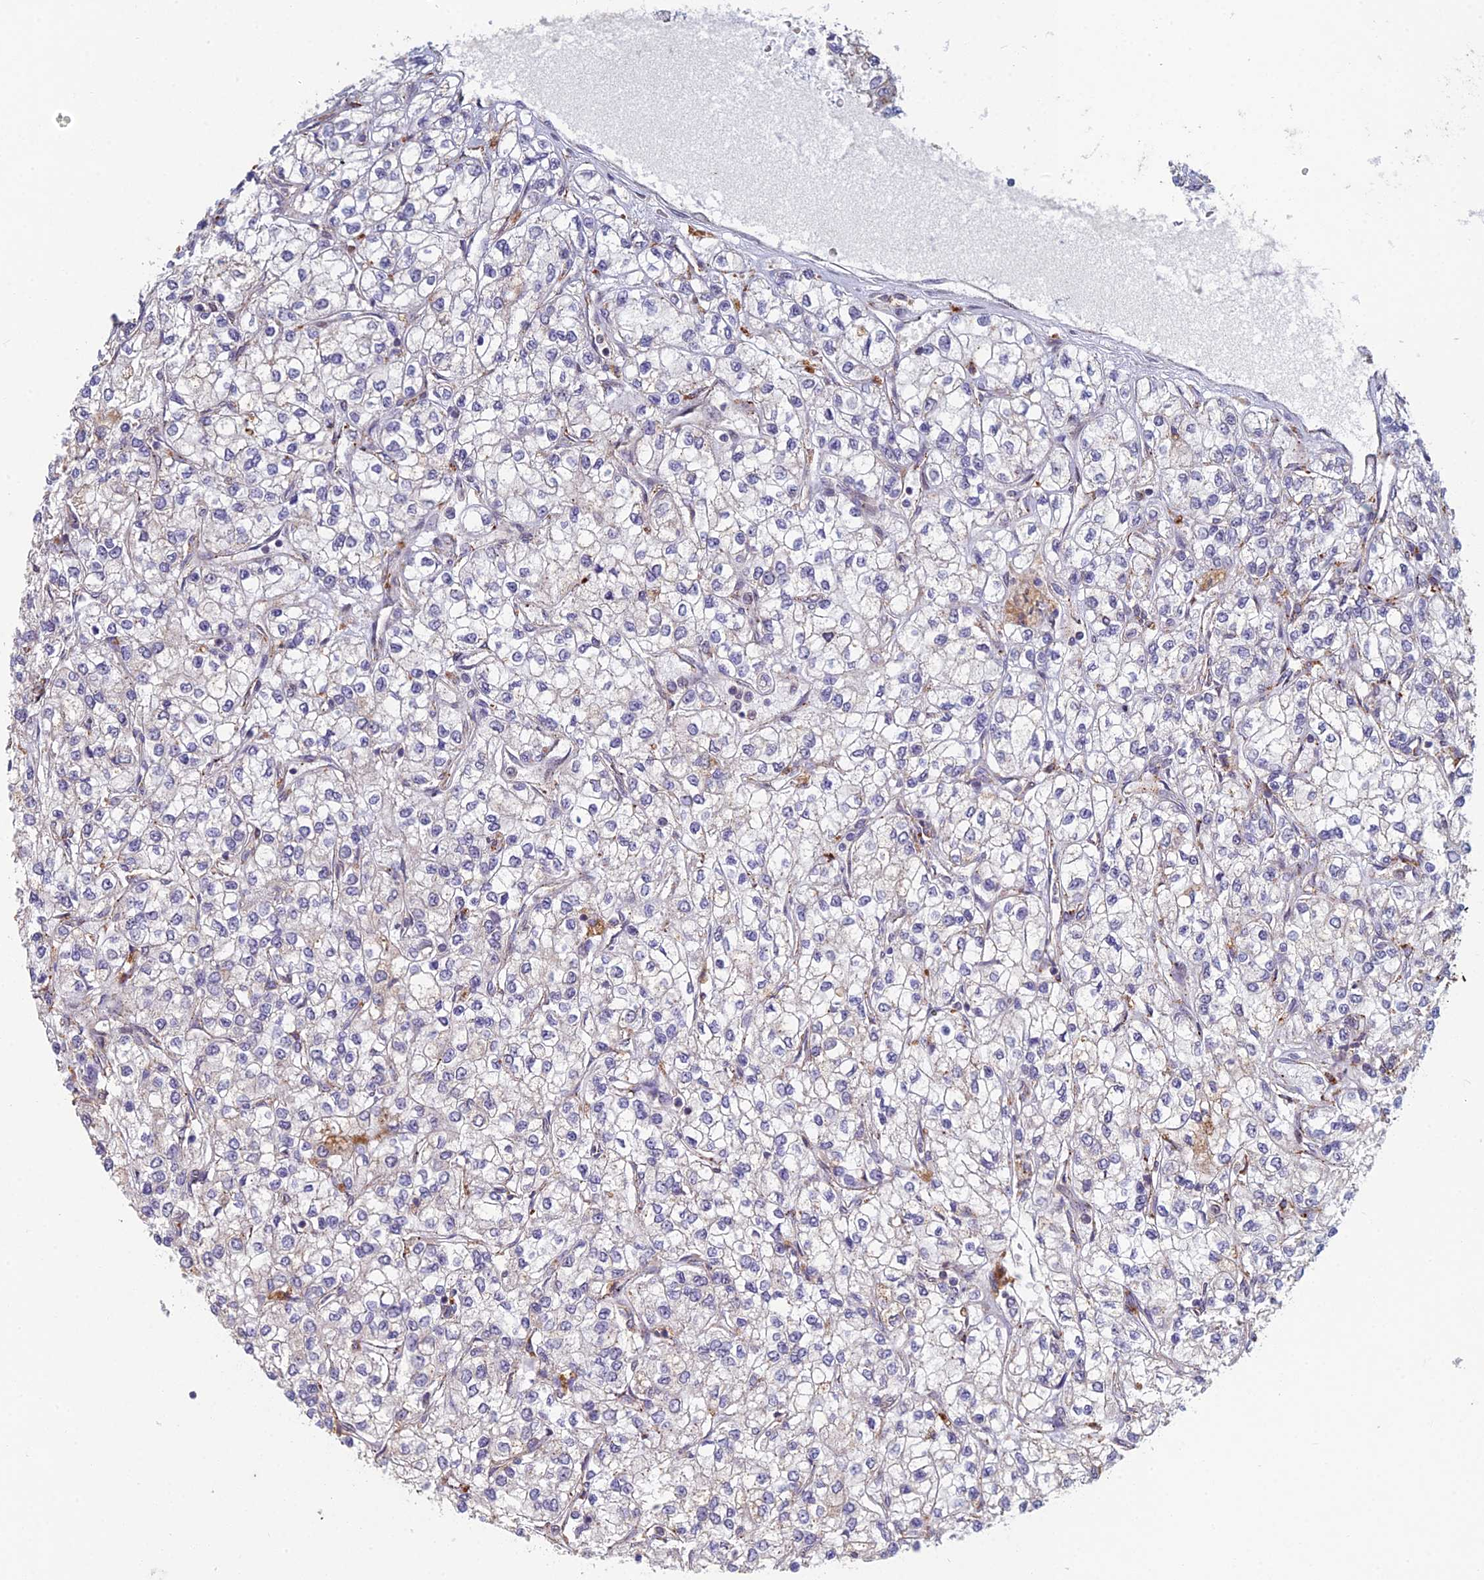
{"staining": {"intensity": "negative", "quantity": "none", "location": "none"}, "tissue": "renal cancer", "cell_type": "Tumor cells", "image_type": "cancer", "snomed": [{"axis": "morphology", "description": "Adenocarcinoma, NOS"}, {"axis": "topography", "description": "Kidney"}], "caption": "The micrograph demonstrates no staining of tumor cells in renal adenocarcinoma.", "gene": "FOXS1", "patient": {"sex": "male", "age": 80}}